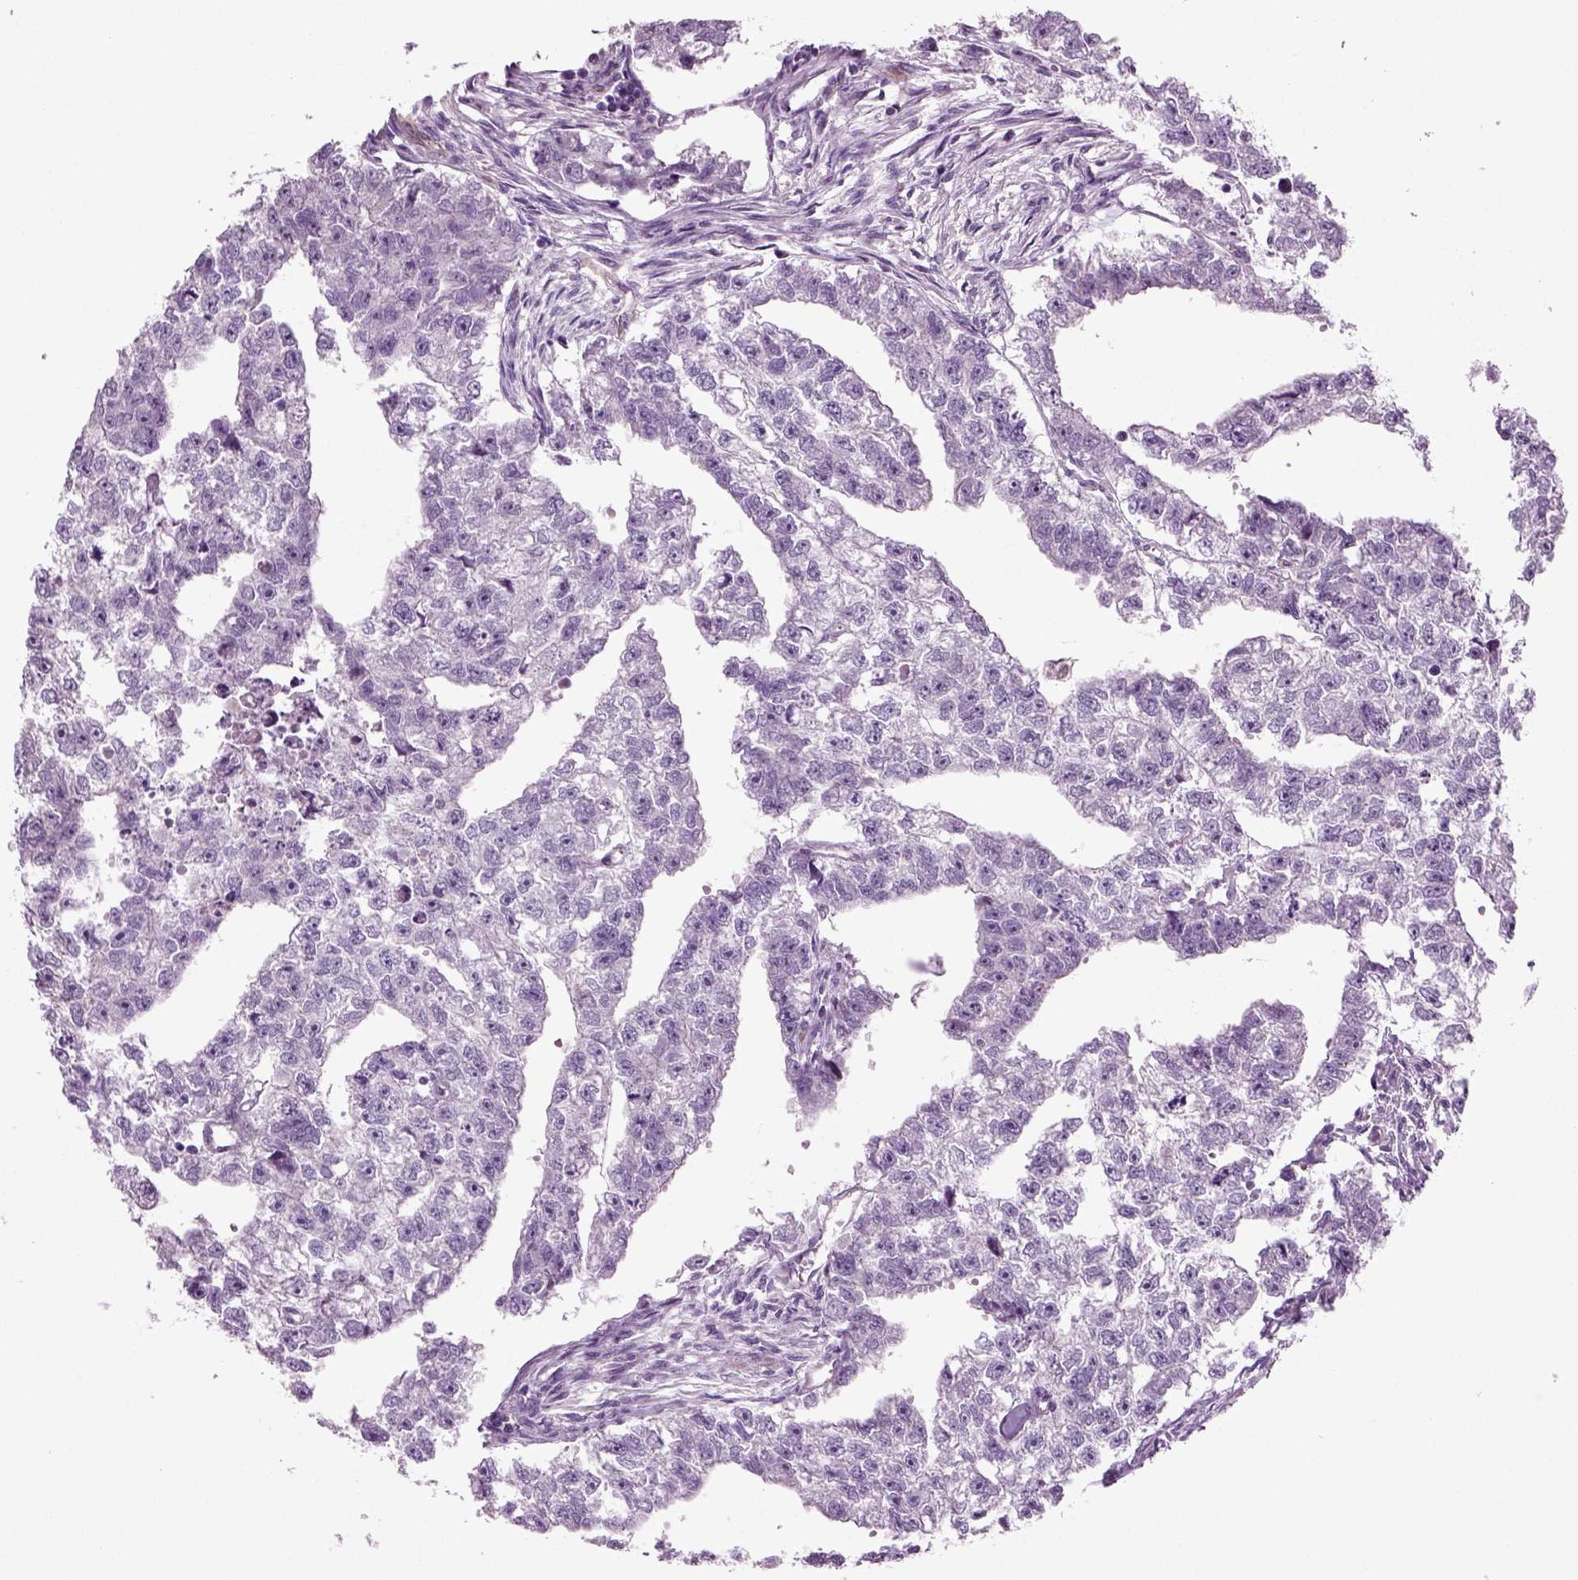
{"staining": {"intensity": "negative", "quantity": "none", "location": "none"}, "tissue": "testis cancer", "cell_type": "Tumor cells", "image_type": "cancer", "snomed": [{"axis": "morphology", "description": "Carcinoma, Embryonal, NOS"}, {"axis": "morphology", "description": "Teratoma, malignant, NOS"}, {"axis": "topography", "description": "Testis"}], "caption": "Human teratoma (malignant) (testis) stained for a protein using immunohistochemistry shows no positivity in tumor cells.", "gene": "COL9A2", "patient": {"sex": "male", "age": 44}}